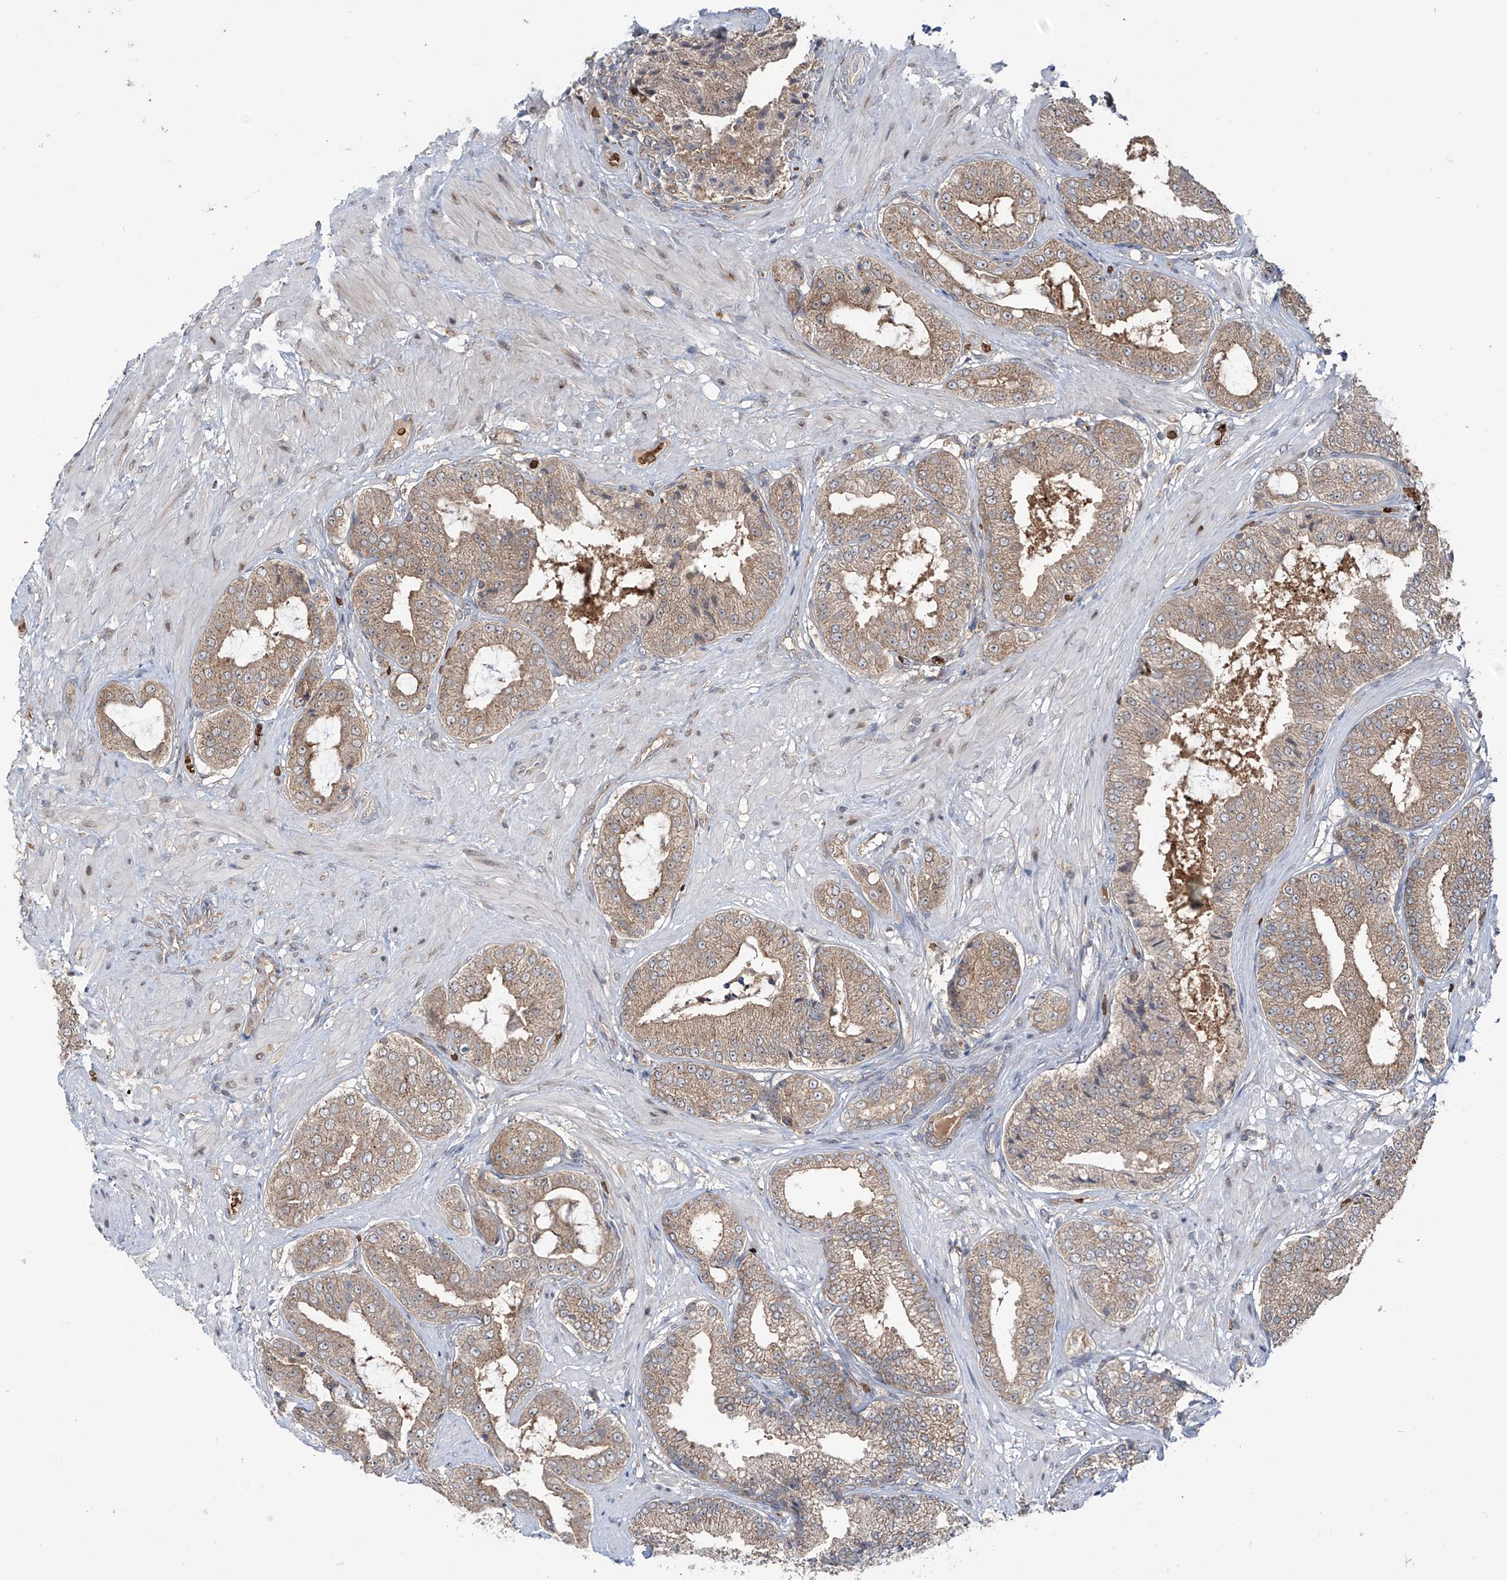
{"staining": {"intensity": "weak", "quantity": ">75%", "location": "cytoplasmic/membranous"}, "tissue": "prostate cancer", "cell_type": "Tumor cells", "image_type": "cancer", "snomed": [{"axis": "morphology", "description": "Adenocarcinoma, Low grade"}, {"axis": "topography", "description": "Prostate"}], "caption": "Protein expression analysis of human prostate cancer reveals weak cytoplasmic/membranous positivity in approximately >75% of tumor cells.", "gene": "ZDHHC9", "patient": {"sex": "male", "age": 63}}